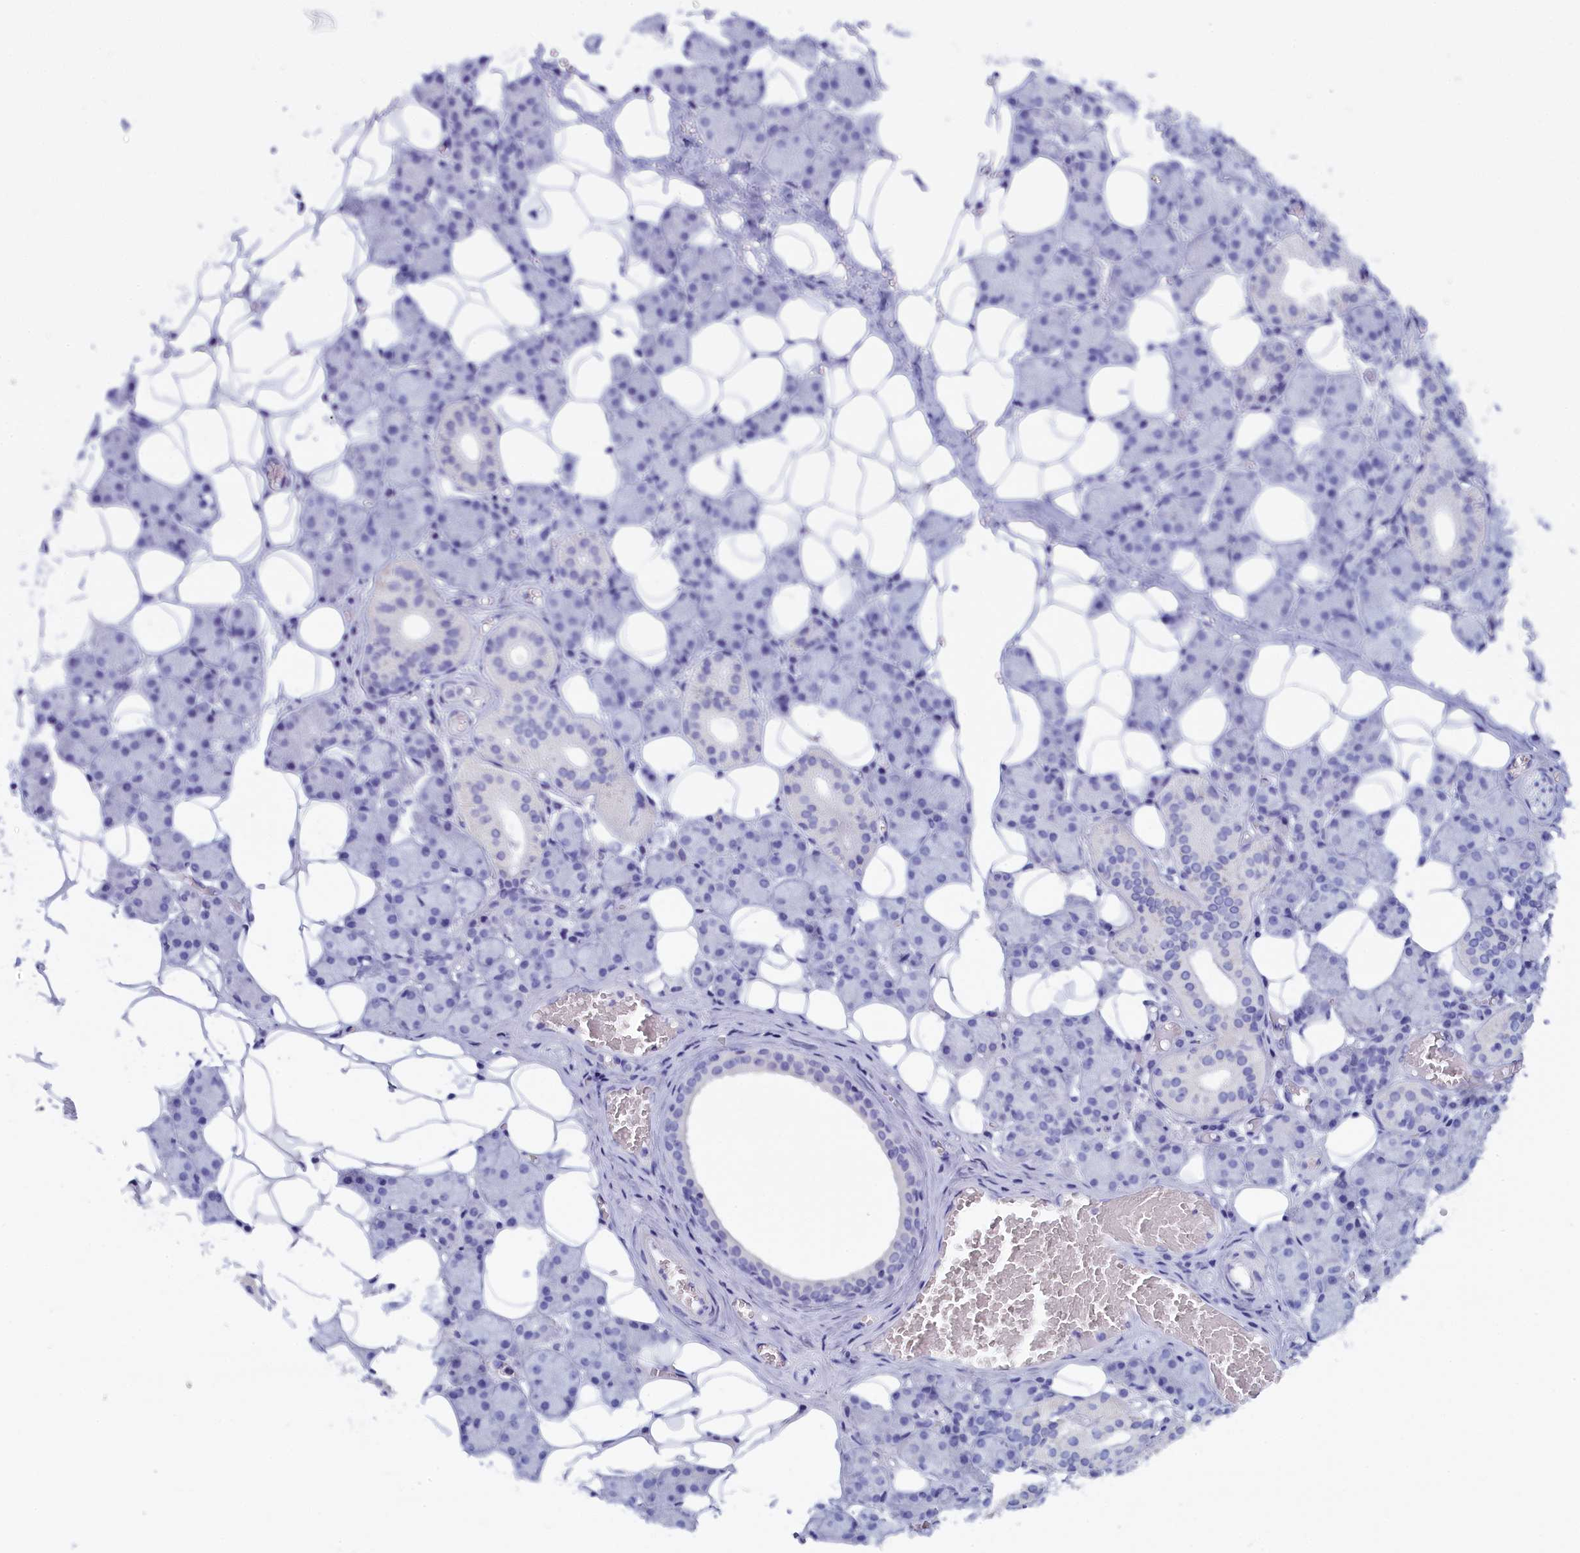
{"staining": {"intensity": "negative", "quantity": "none", "location": "none"}, "tissue": "salivary gland", "cell_type": "Glandular cells", "image_type": "normal", "snomed": [{"axis": "morphology", "description": "Normal tissue, NOS"}, {"axis": "topography", "description": "Salivary gland"}], "caption": "A high-resolution histopathology image shows immunohistochemistry staining of unremarkable salivary gland, which shows no significant expression in glandular cells.", "gene": "ANKRD2", "patient": {"sex": "female", "age": 33}}